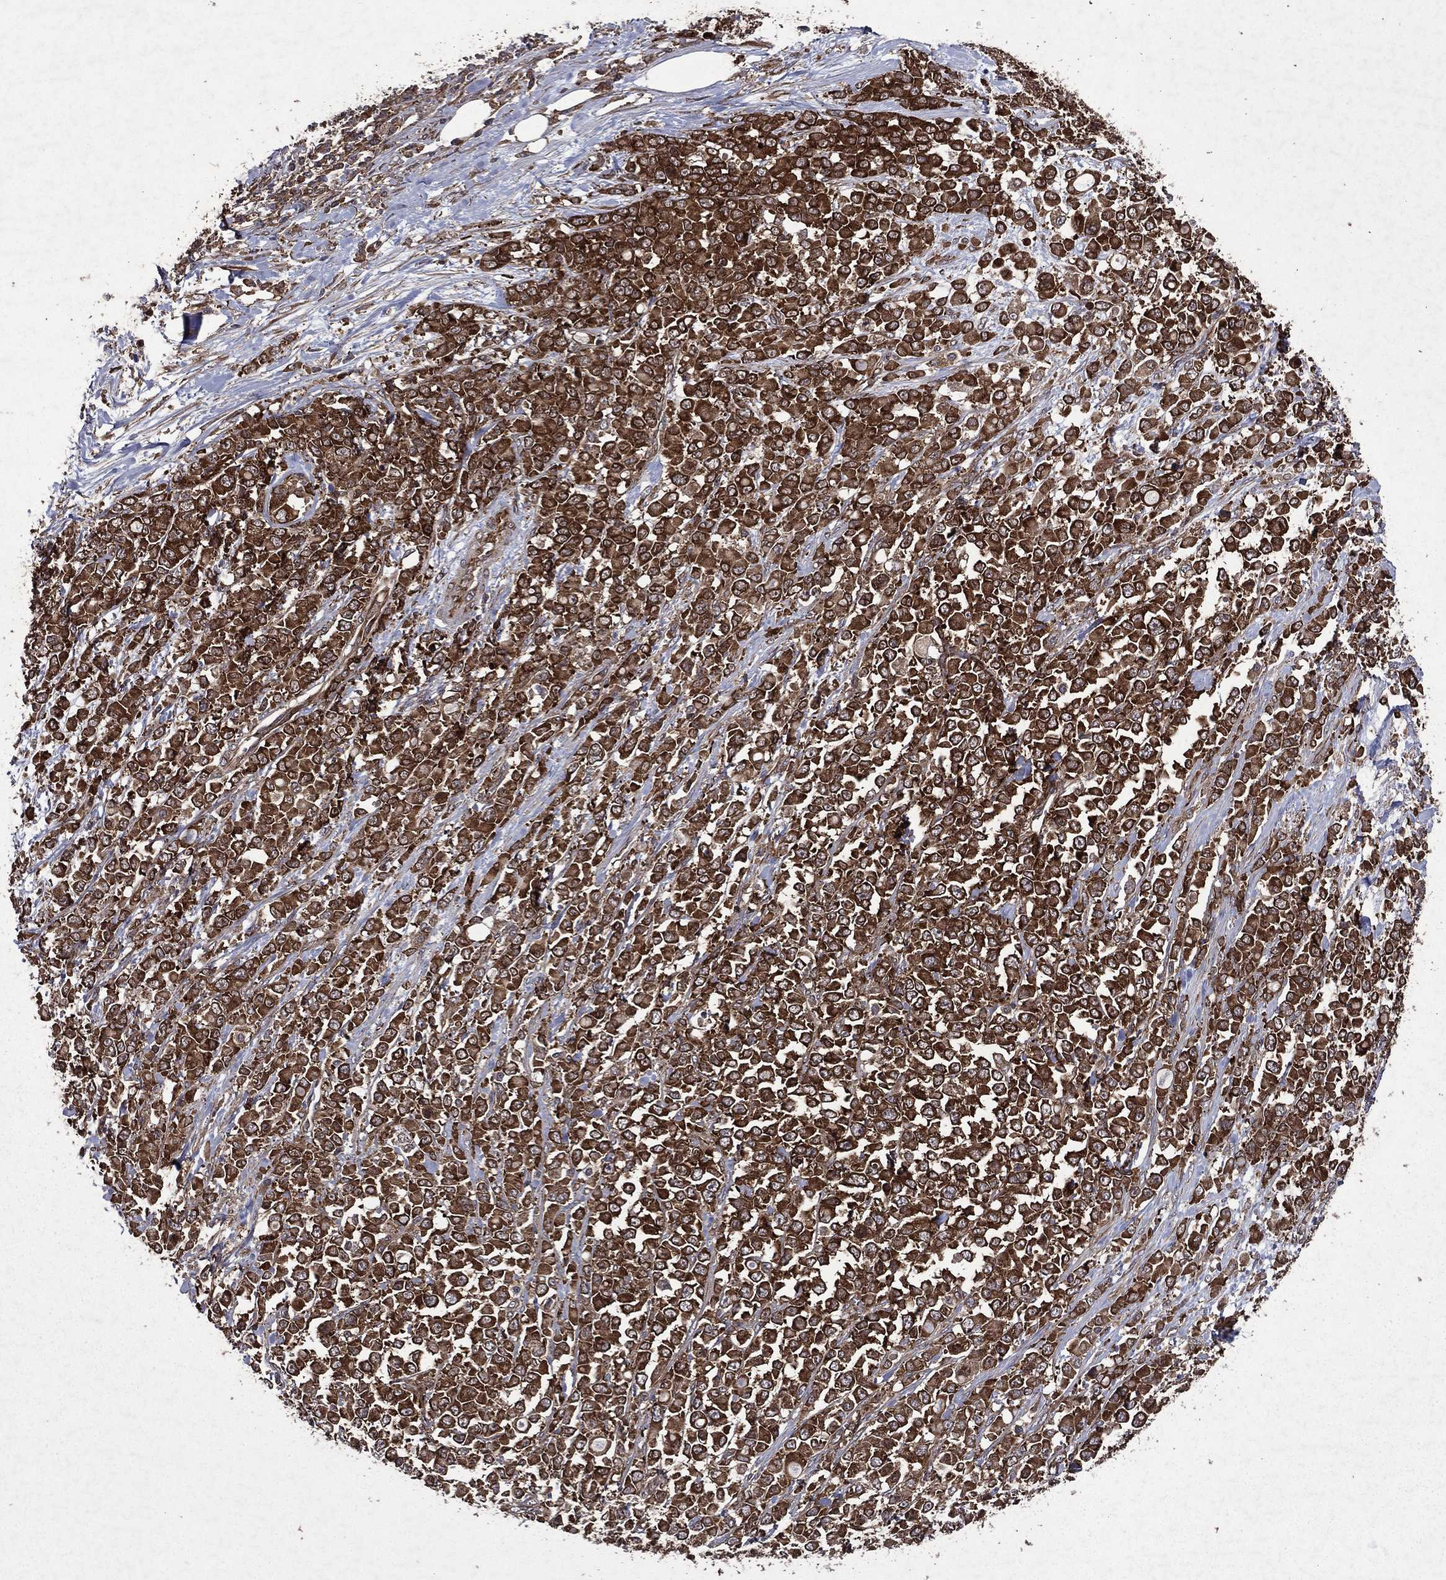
{"staining": {"intensity": "strong", "quantity": ">75%", "location": "cytoplasmic/membranous"}, "tissue": "stomach cancer", "cell_type": "Tumor cells", "image_type": "cancer", "snomed": [{"axis": "morphology", "description": "Adenocarcinoma, NOS"}, {"axis": "topography", "description": "Stomach"}], "caption": "Immunohistochemistry of stomach adenocarcinoma demonstrates high levels of strong cytoplasmic/membranous positivity in approximately >75% of tumor cells.", "gene": "EIF2B4", "patient": {"sex": "female", "age": 76}}